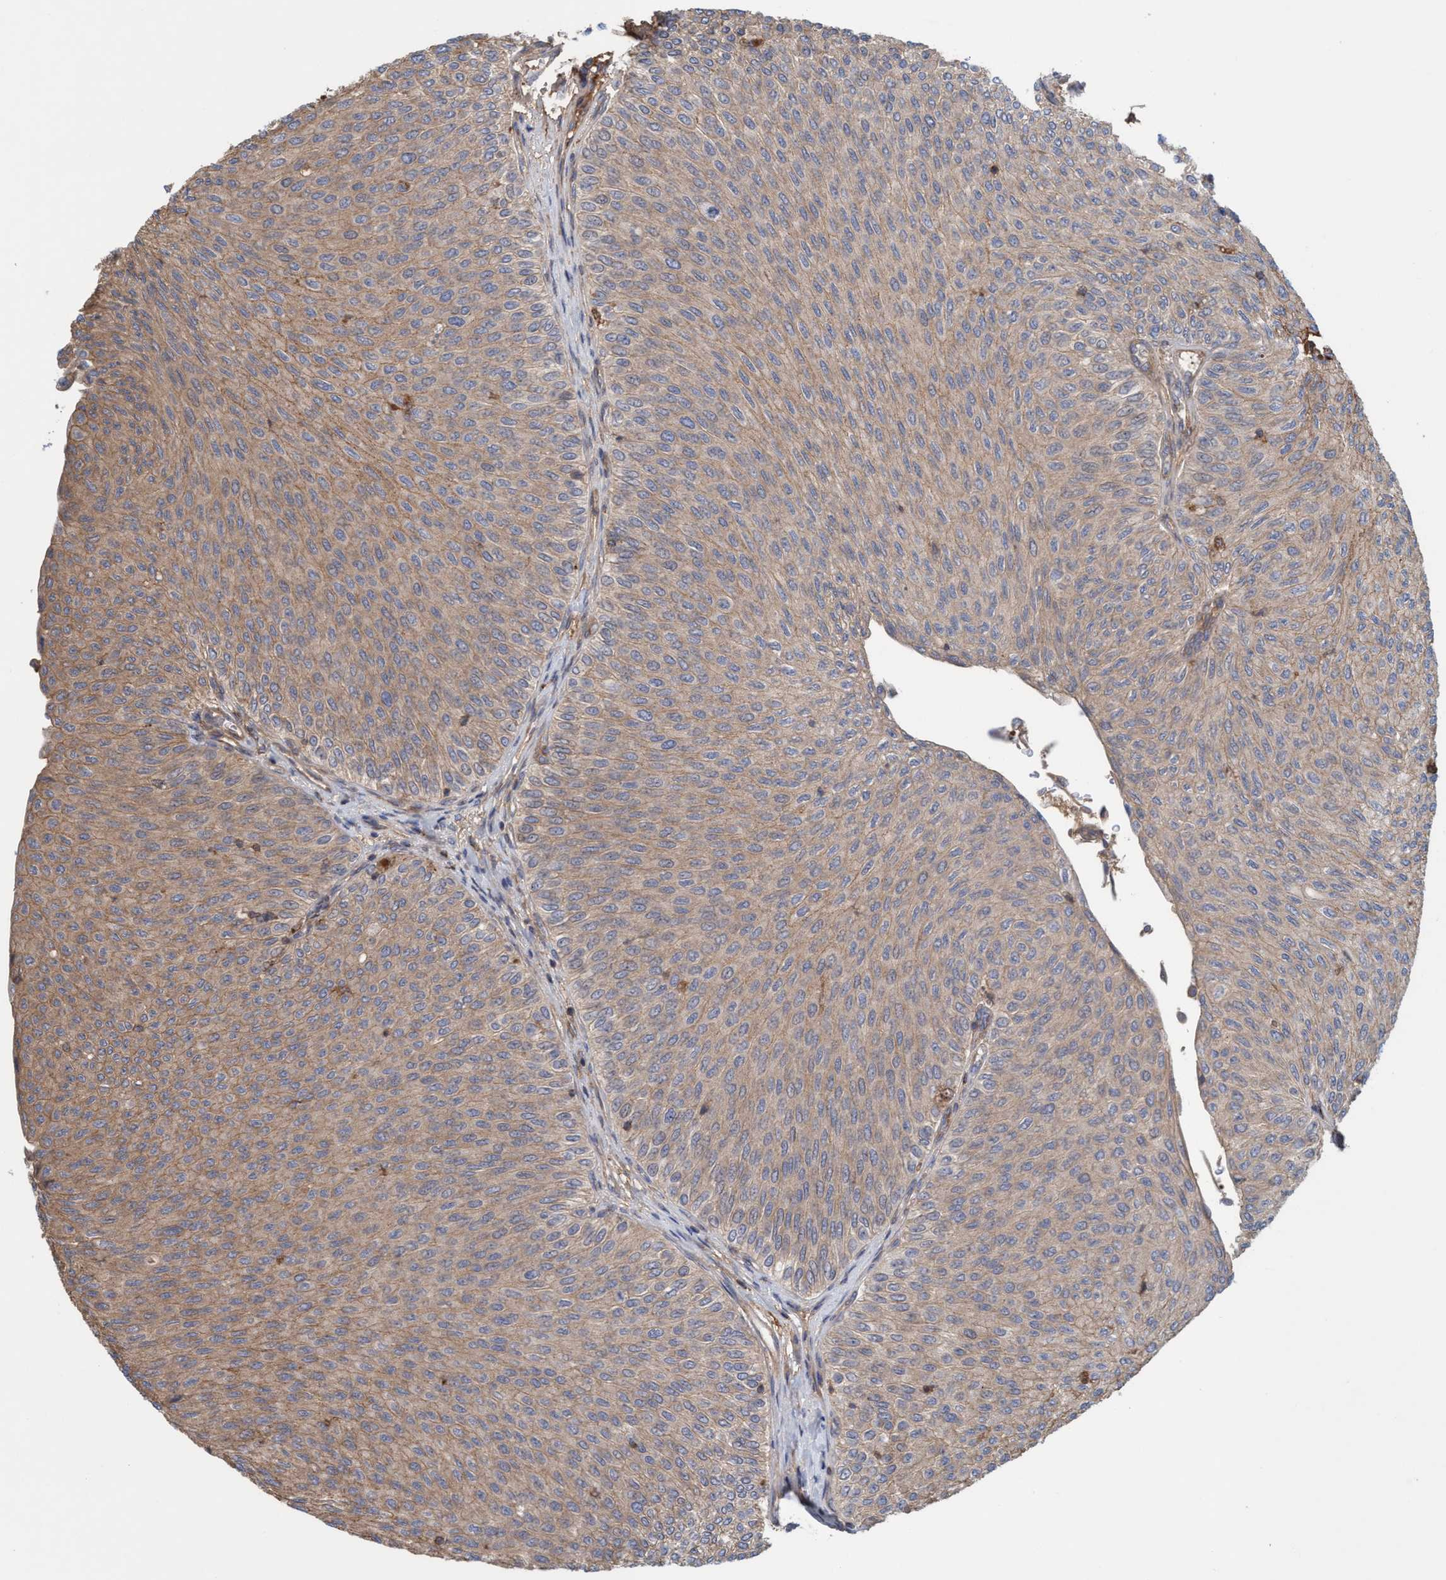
{"staining": {"intensity": "weak", "quantity": ">75%", "location": "cytoplasmic/membranous"}, "tissue": "urothelial cancer", "cell_type": "Tumor cells", "image_type": "cancer", "snomed": [{"axis": "morphology", "description": "Urothelial carcinoma, Low grade"}, {"axis": "topography", "description": "Urinary bladder"}], "caption": "Immunohistochemistry (IHC) micrograph of human low-grade urothelial carcinoma stained for a protein (brown), which exhibits low levels of weak cytoplasmic/membranous expression in approximately >75% of tumor cells.", "gene": "SPECC1", "patient": {"sex": "male", "age": 78}}